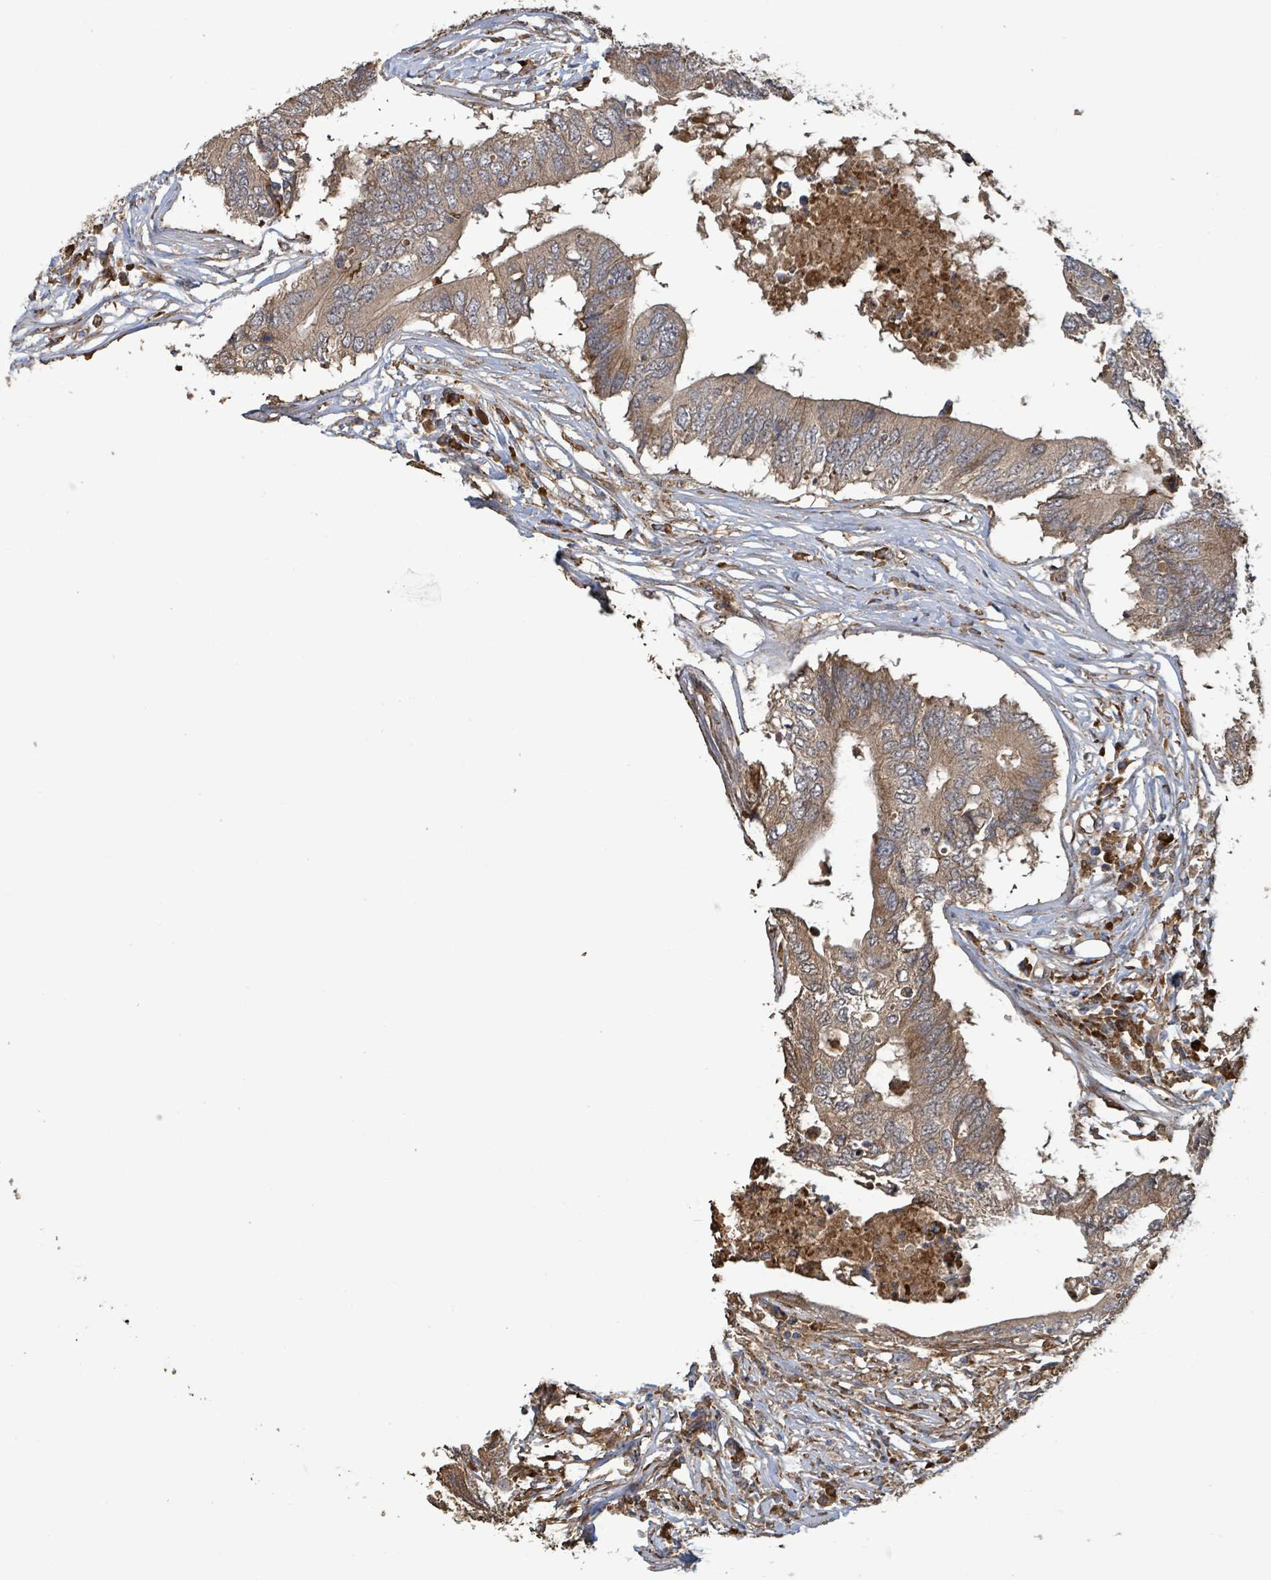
{"staining": {"intensity": "moderate", "quantity": ">75%", "location": "cytoplasmic/membranous"}, "tissue": "colorectal cancer", "cell_type": "Tumor cells", "image_type": "cancer", "snomed": [{"axis": "morphology", "description": "Adenocarcinoma, NOS"}, {"axis": "topography", "description": "Colon"}], "caption": "Adenocarcinoma (colorectal) stained with DAB (3,3'-diaminobenzidine) IHC demonstrates medium levels of moderate cytoplasmic/membranous positivity in approximately >75% of tumor cells.", "gene": "ARPIN", "patient": {"sex": "male", "age": 71}}